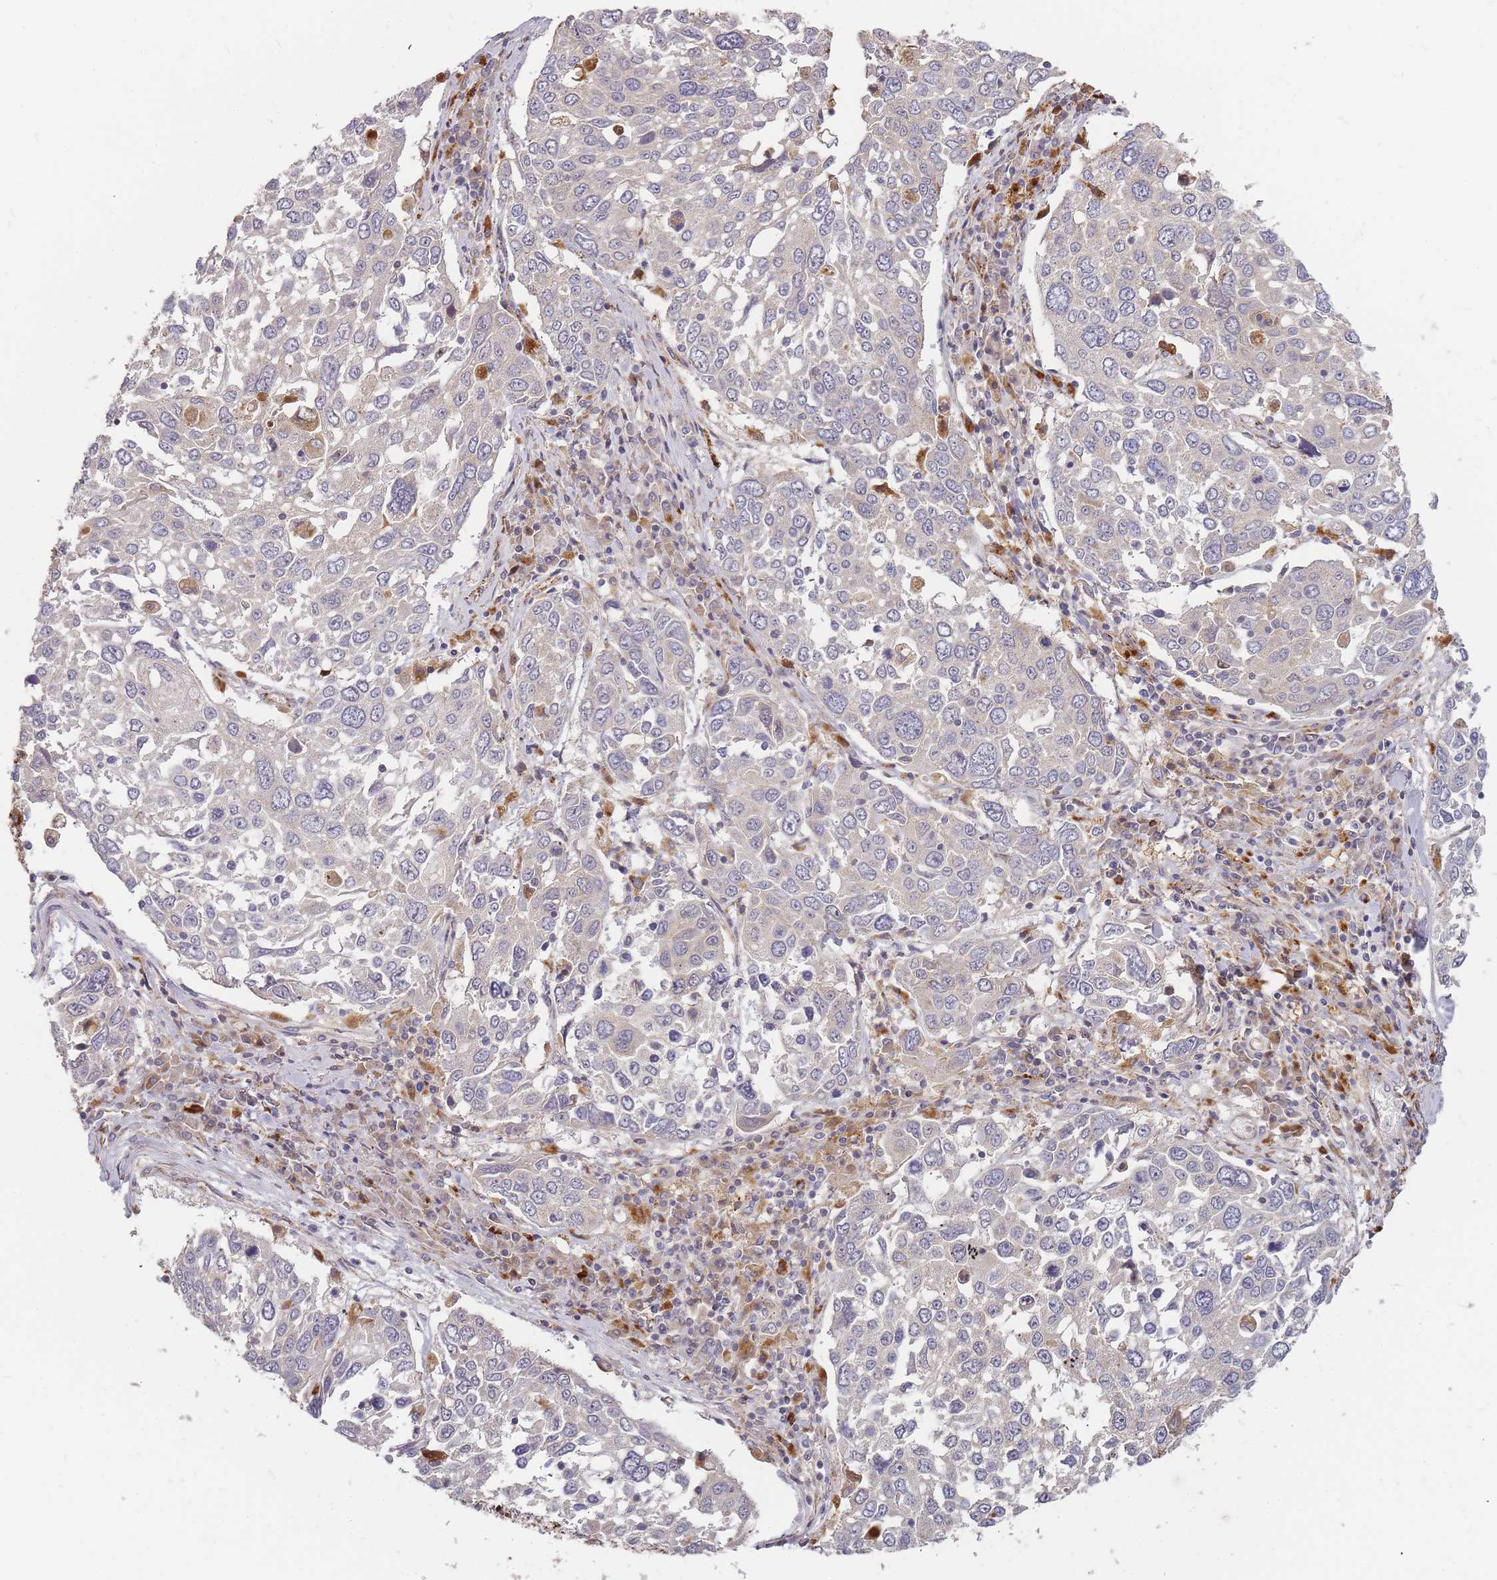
{"staining": {"intensity": "negative", "quantity": "none", "location": "none"}, "tissue": "lung cancer", "cell_type": "Tumor cells", "image_type": "cancer", "snomed": [{"axis": "morphology", "description": "Squamous cell carcinoma, NOS"}, {"axis": "topography", "description": "Lung"}], "caption": "Protein analysis of lung cancer (squamous cell carcinoma) demonstrates no significant staining in tumor cells.", "gene": "ATG5", "patient": {"sex": "male", "age": 65}}